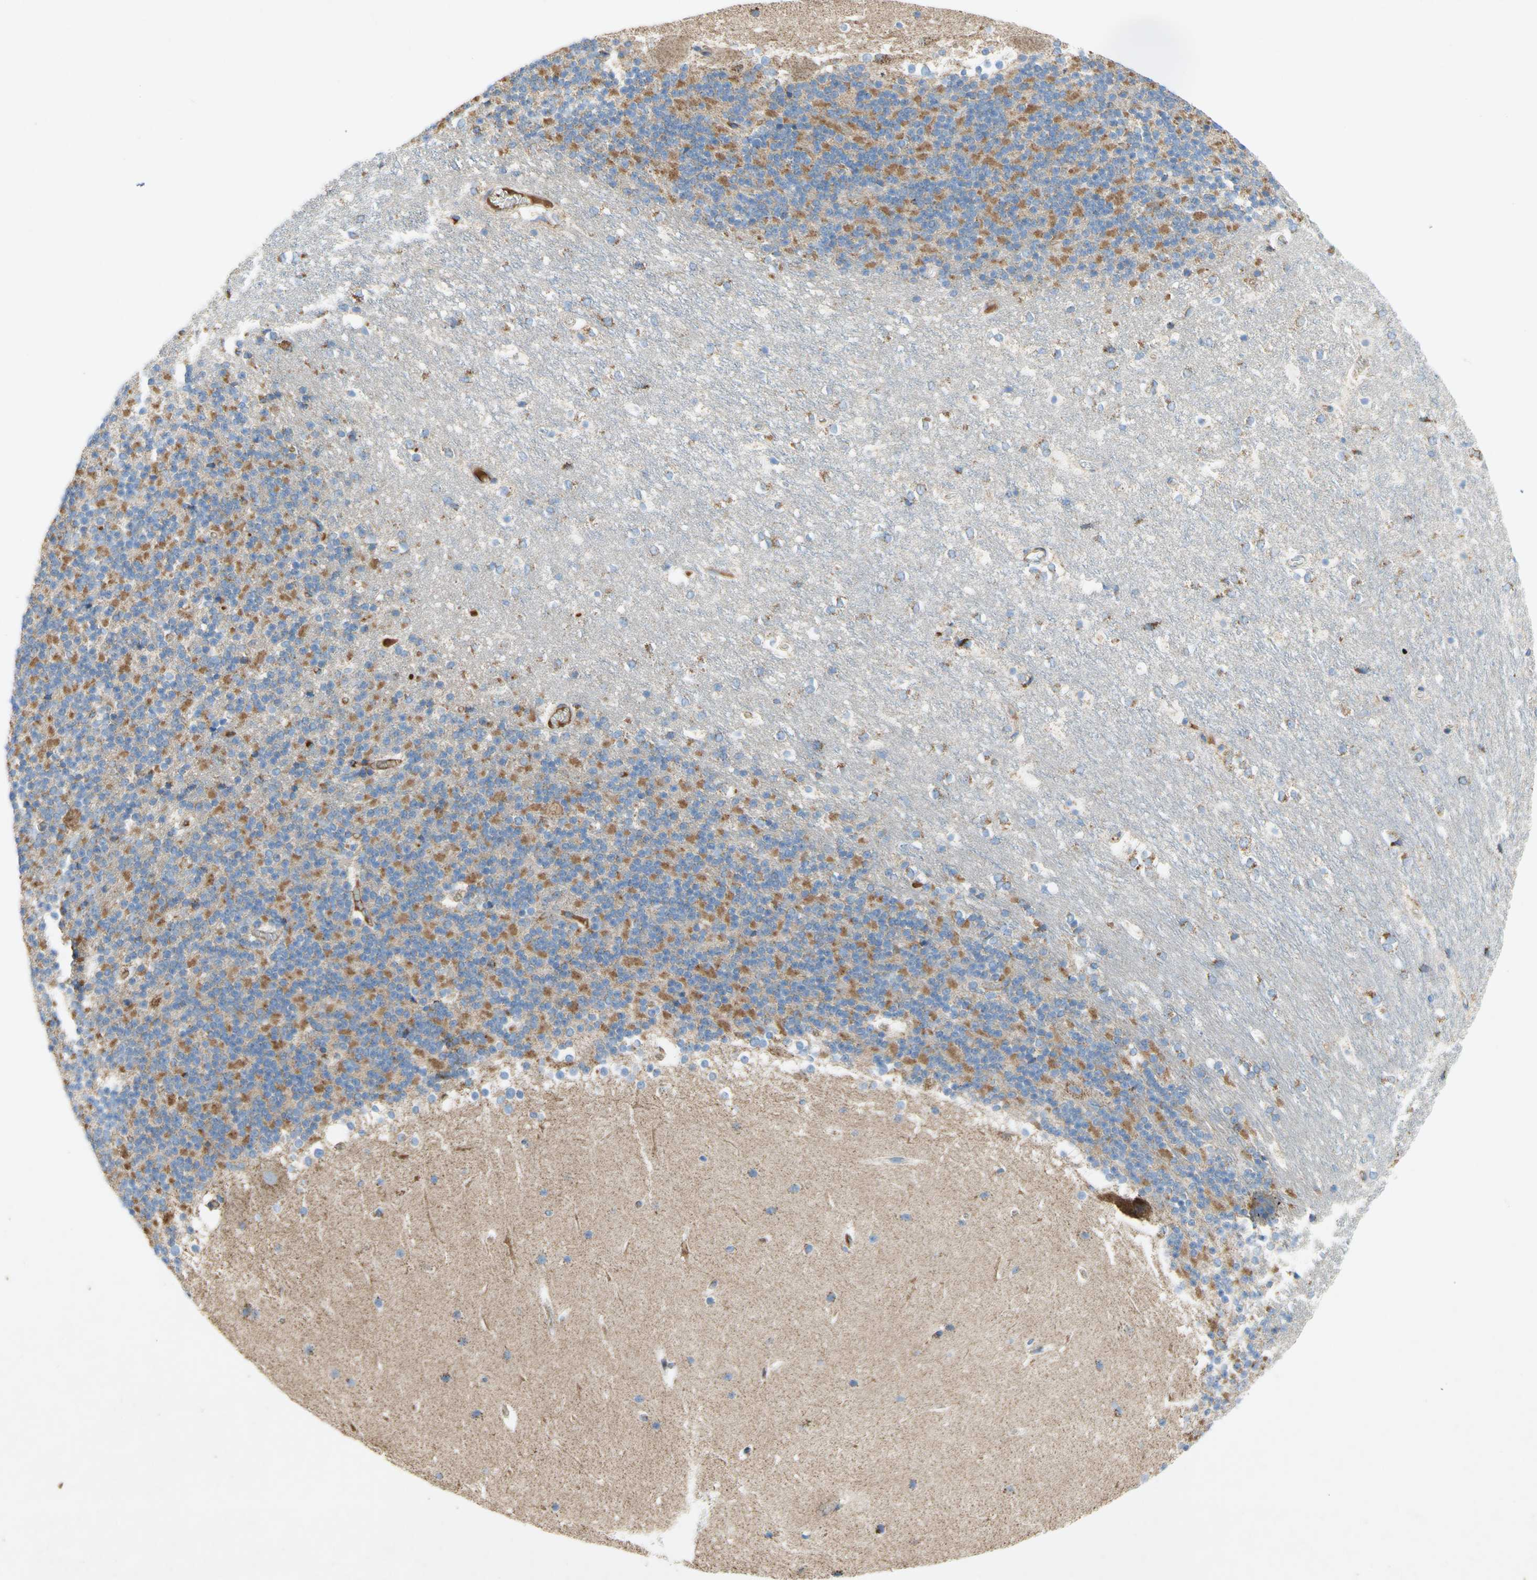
{"staining": {"intensity": "moderate", "quantity": ">75%", "location": "cytoplasmic/membranous"}, "tissue": "cerebellum", "cell_type": "Cells in granular layer", "image_type": "normal", "snomed": [{"axis": "morphology", "description": "Normal tissue, NOS"}, {"axis": "topography", "description": "Cerebellum"}], "caption": "Immunohistochemical staining of normal cerebellum exhibits moderate cytoplasmic/membranous protein expression in about >75% of cells in granular layer. (IHC, brightfield microscopy, high magnification).", "gene": "SDHB", "patient": {"sex": "female", "age": 19}}